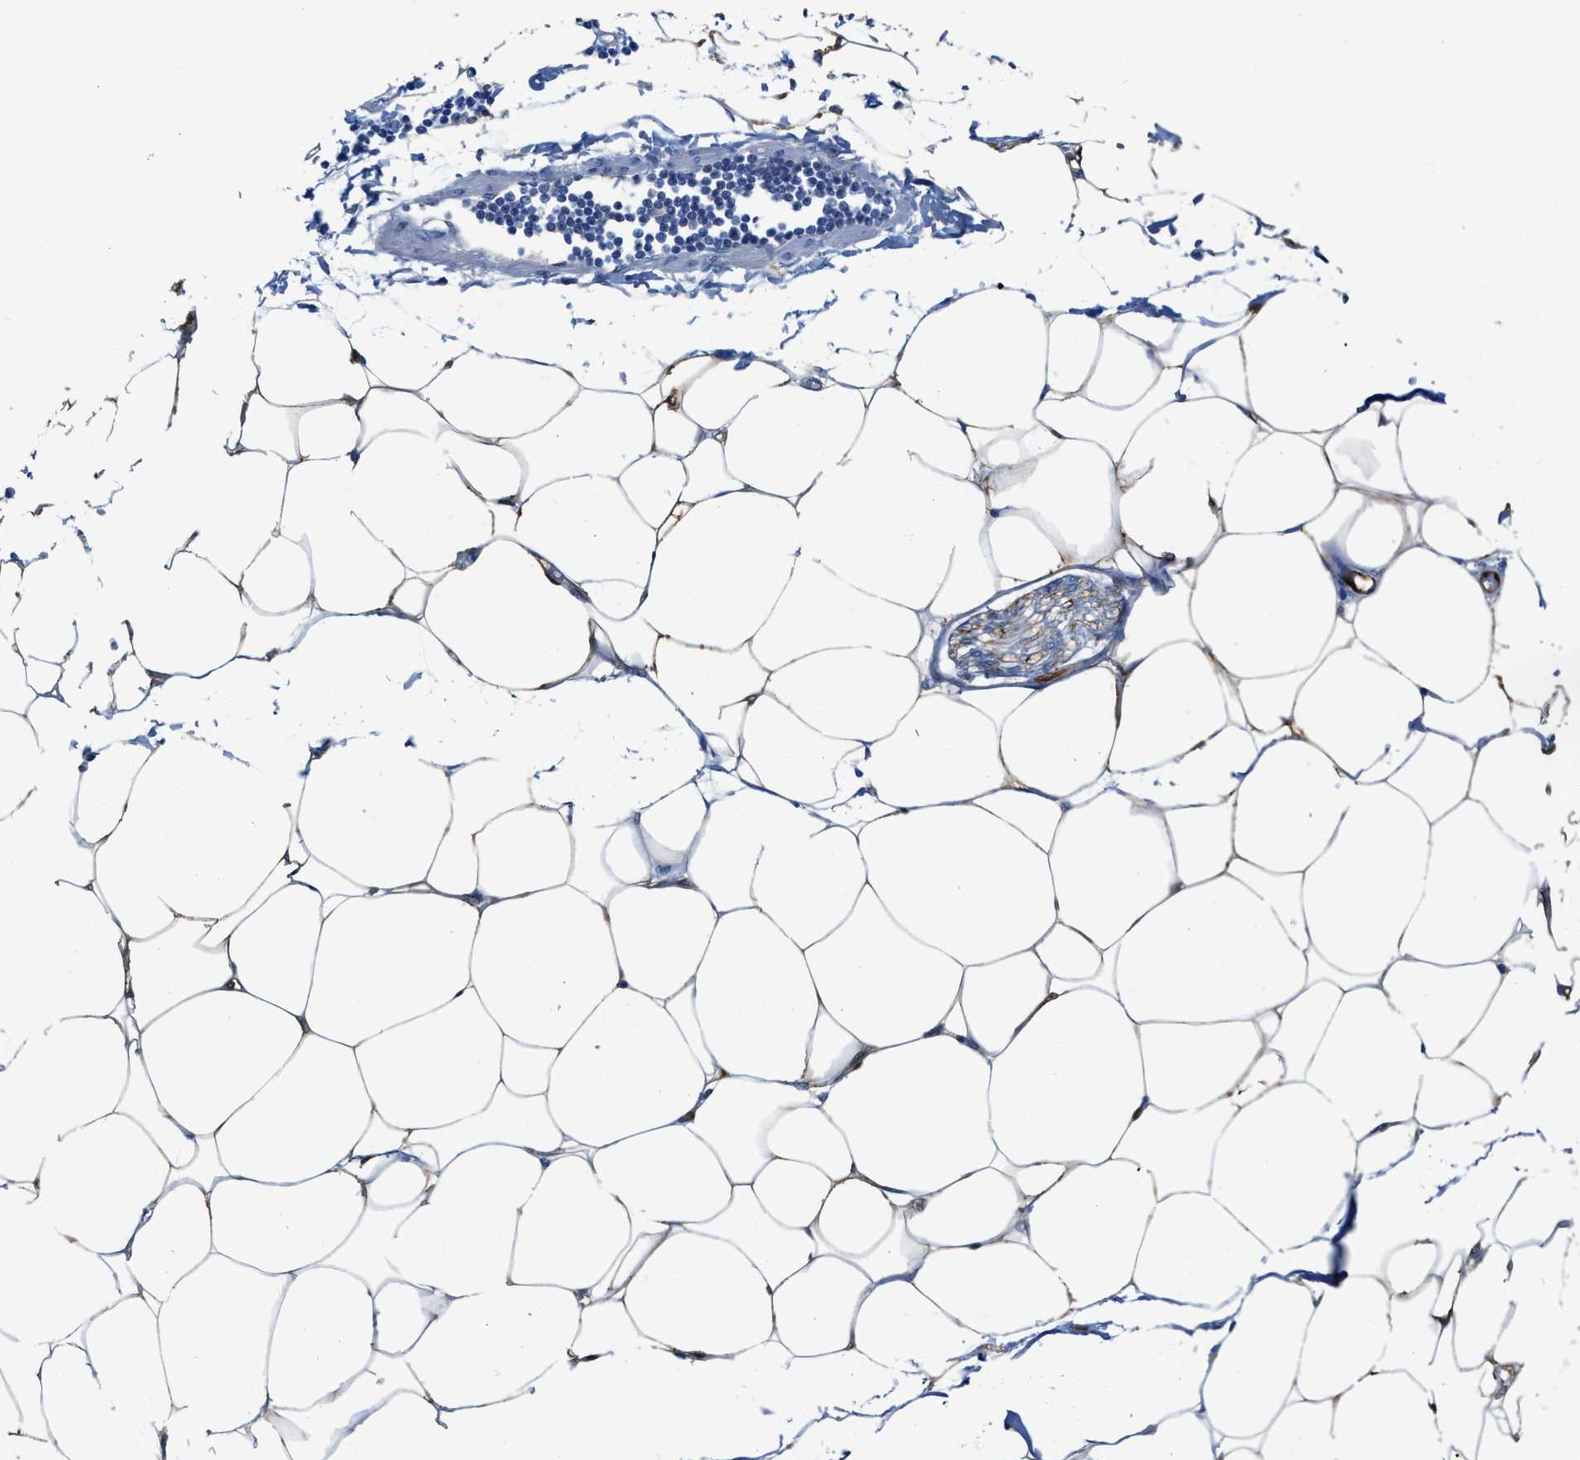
{"staining": {"intensity": "moderate", "quantity": "<25%", "location": "cytoplasmic/membranous"}, "tissue": "adipose tissue", "cell_type": "Adipocytes", "image_type": "normal", "snomed": [{"axis": "morphology", "description": "Normal tissue, NOS"}, {"axis": "morphology", "description": "Adenocarcinoma, NOS"}, {"axis": "topography", "description": "Colon"}, {"axis": "topography", "description": "Peripheral nerve tissue"}], "caption": "The image displays staining of benign adipose tissue, revealing moderate cytoplasmic/membranous protein positivity (brown color) within adipocytes.", "gene": "ASS1", "patient": {"sex": "male", "age": 14}}